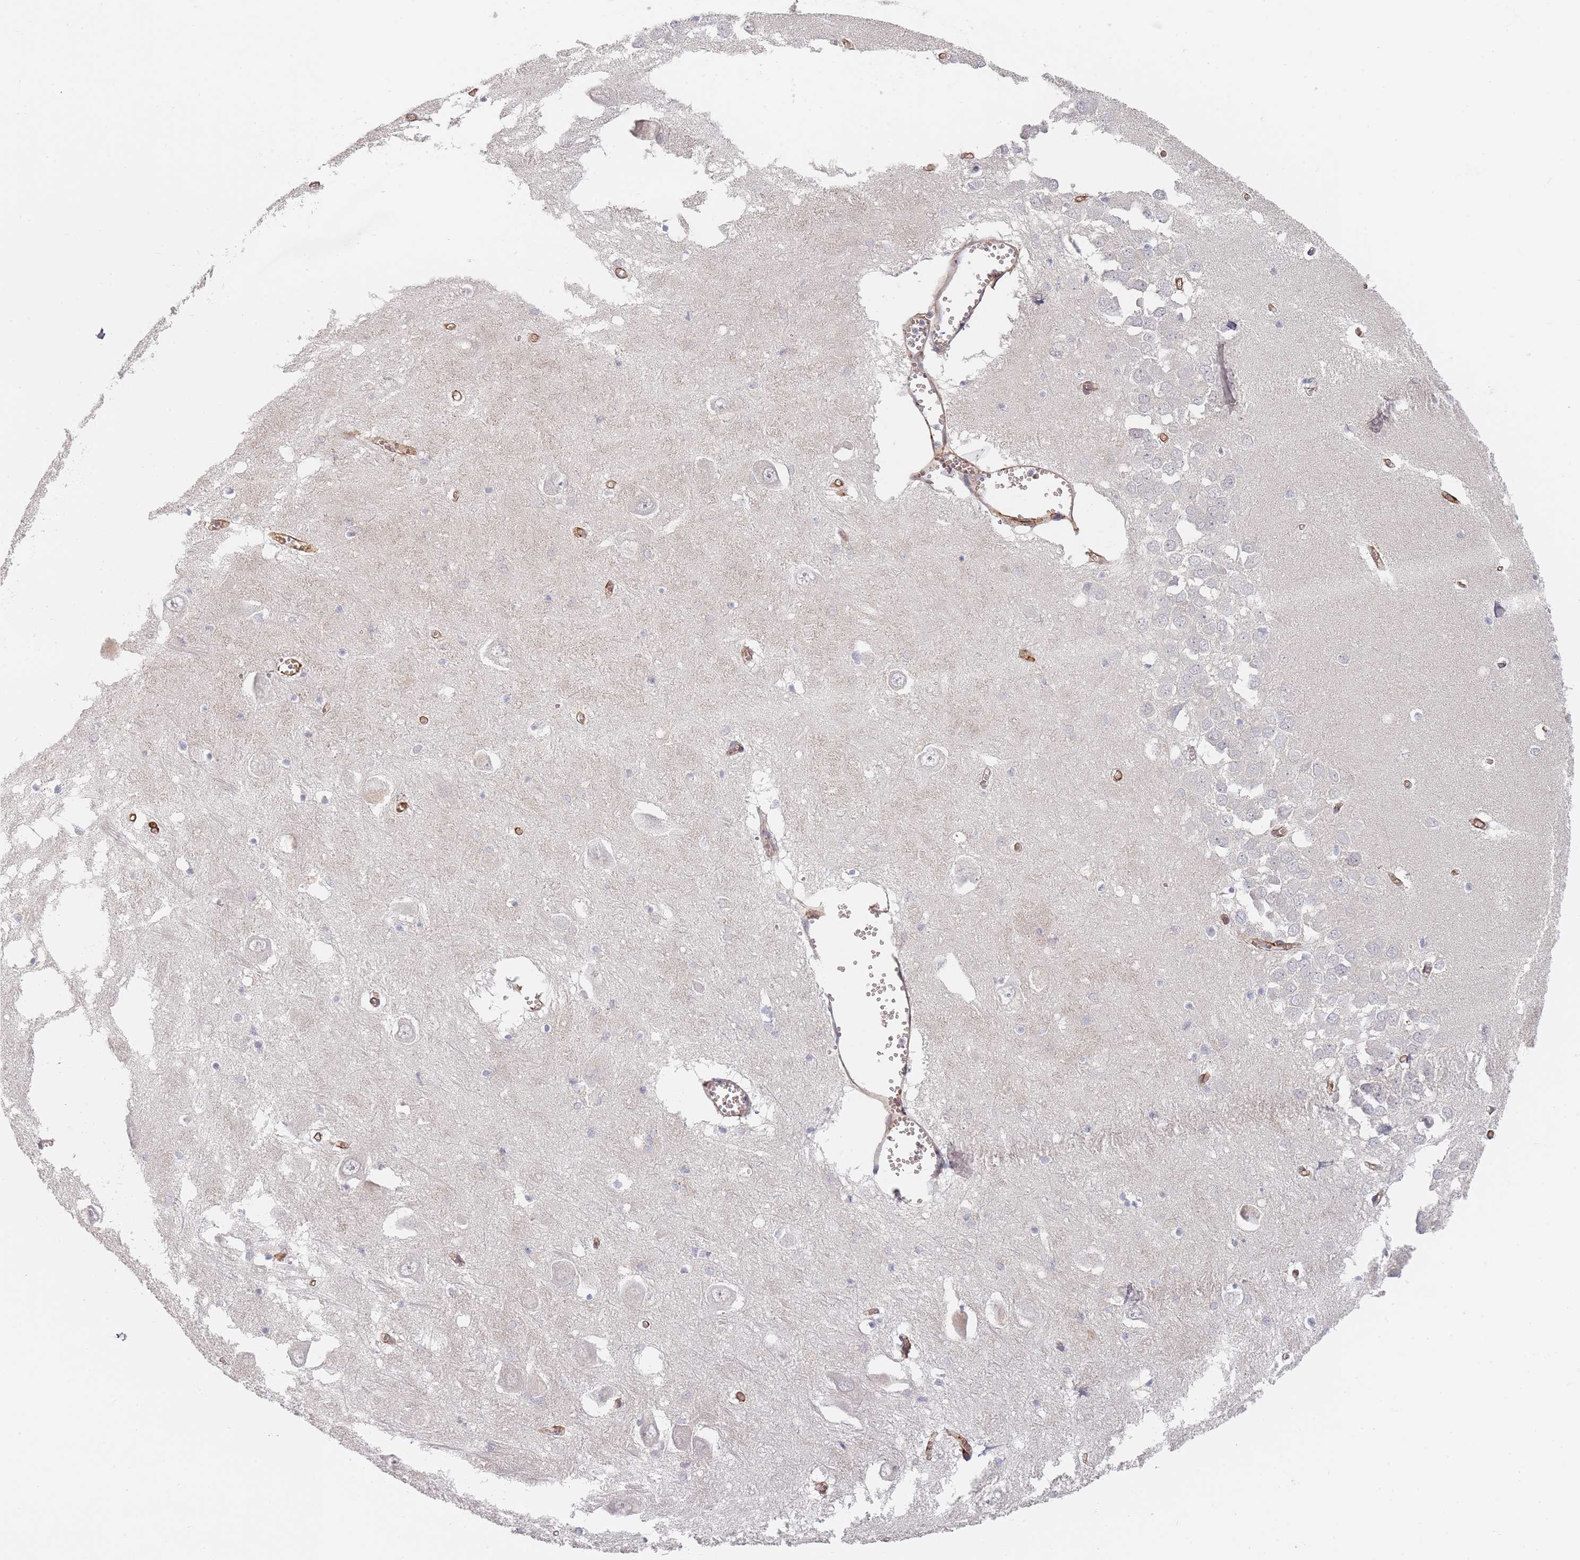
{"staining": {"intensity": "negative", "quantity": "none", "location": "none"}, "tissue": "hippocampus", "cell_type": "Glial cells", "image_type": "normal", "snomed": [{"axis": "morphology", "description": "Normal tissue, NOS"}, {"axis": "topography", "description": "Hippocampus"}], "caption": "Glial cells are negative for brown protein staining in normal hippocampus. Nuclei are stained in blue.", "gene": "ZKSCAN7", "patient": {"sex": "male", "age": 70}}